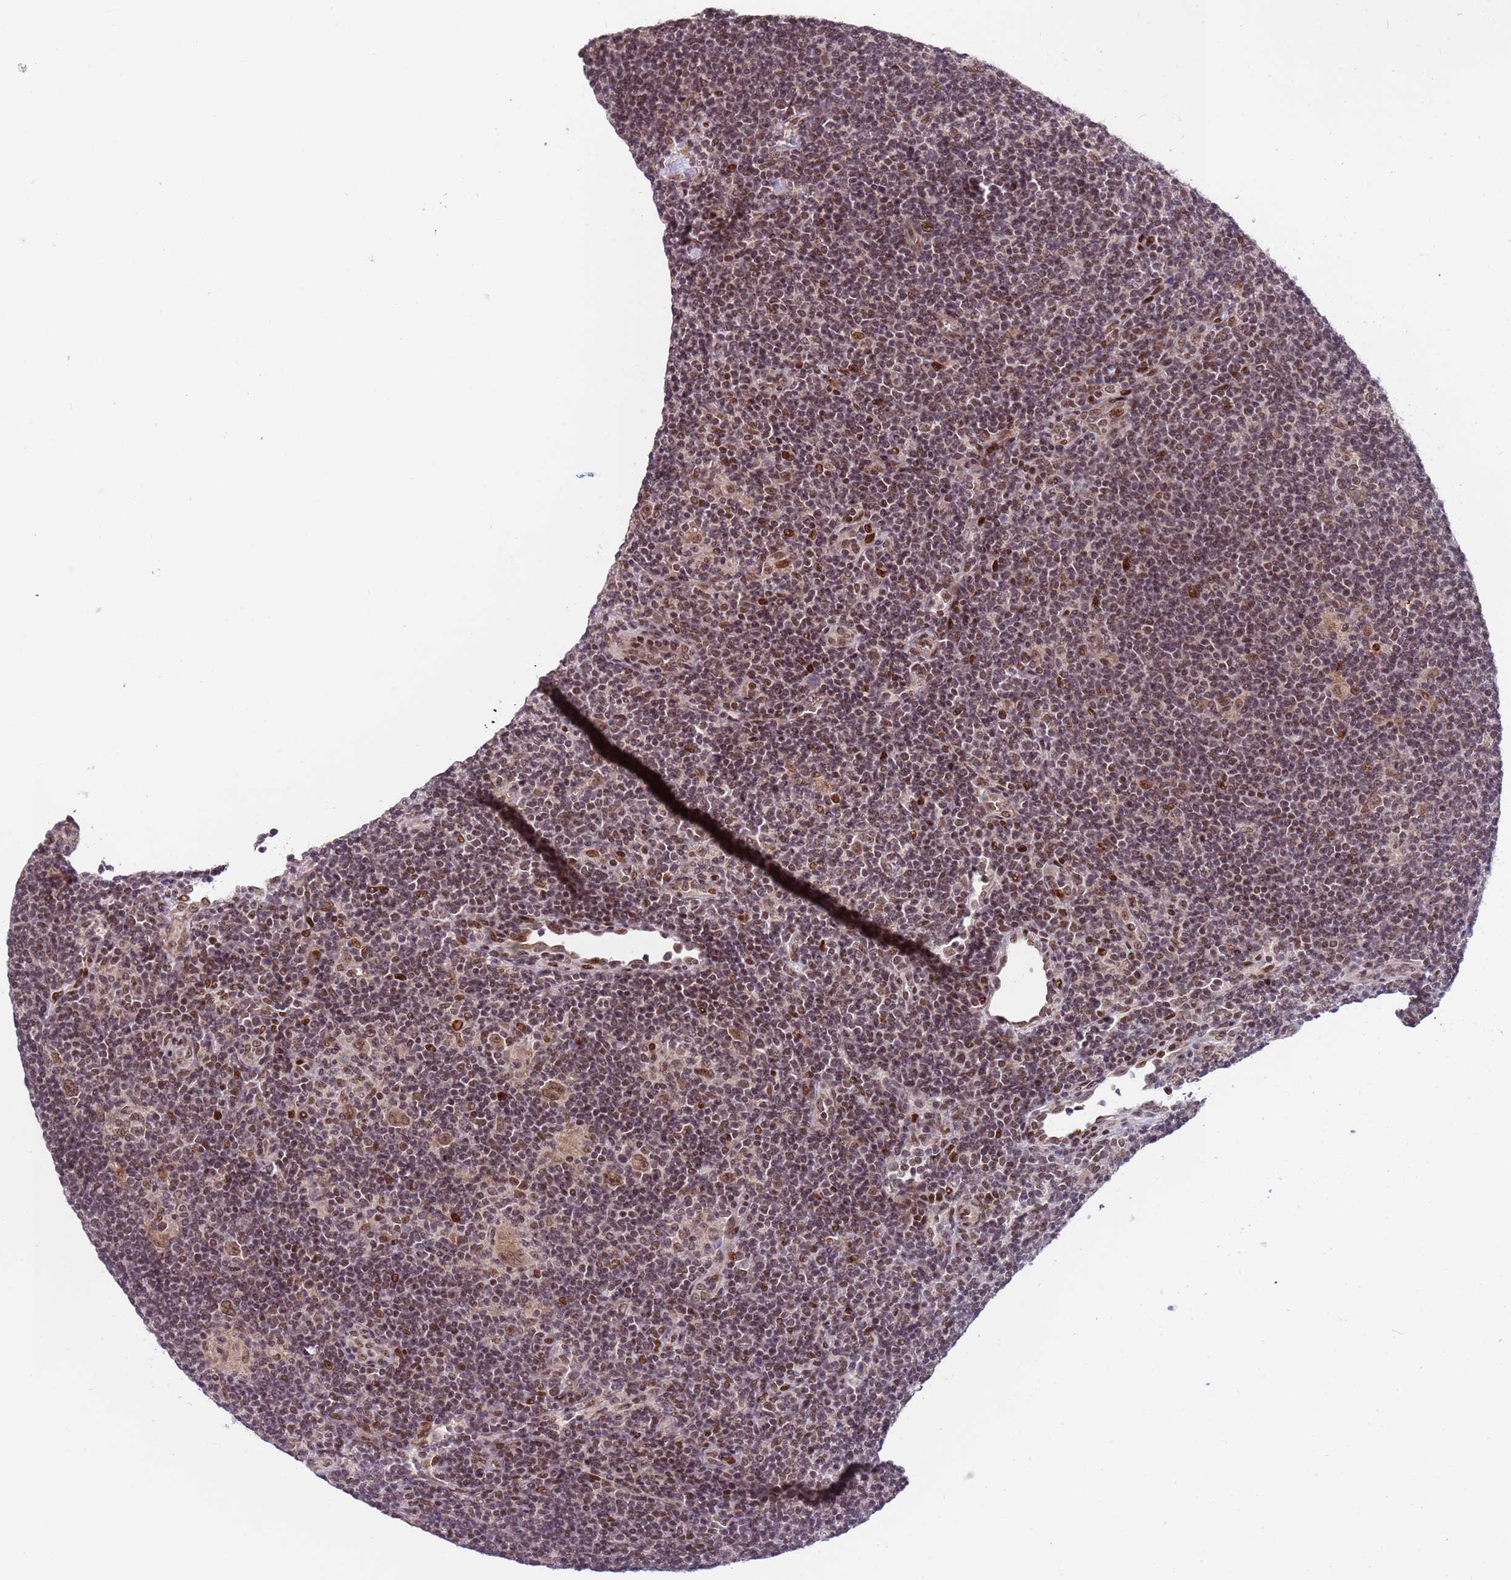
{"staining": {"intensity": "moderate", "quantity": ">75%", "location": "nuclear"}, "tissue": "lymphoma", "cell_type": "Tumor cells", "image_type": "cancer", "snomed": [{"axis": "morphology", "description": "Hodgkin's disease, NOS"}, {"axis": "topography", "description": "Lymph node"}], "caption": "Immunohistochemistry of Hodgkin's disease reveals medium levels of moderate nuclear positivity in about >75% of tumor cells. The staining is performed using DAB brown chromogen to label protein expression. The nuclei are counter-stained blue using hematoxylin.", "gene": "PPM1H", "patient": {"sex": "female", "age": 57}}